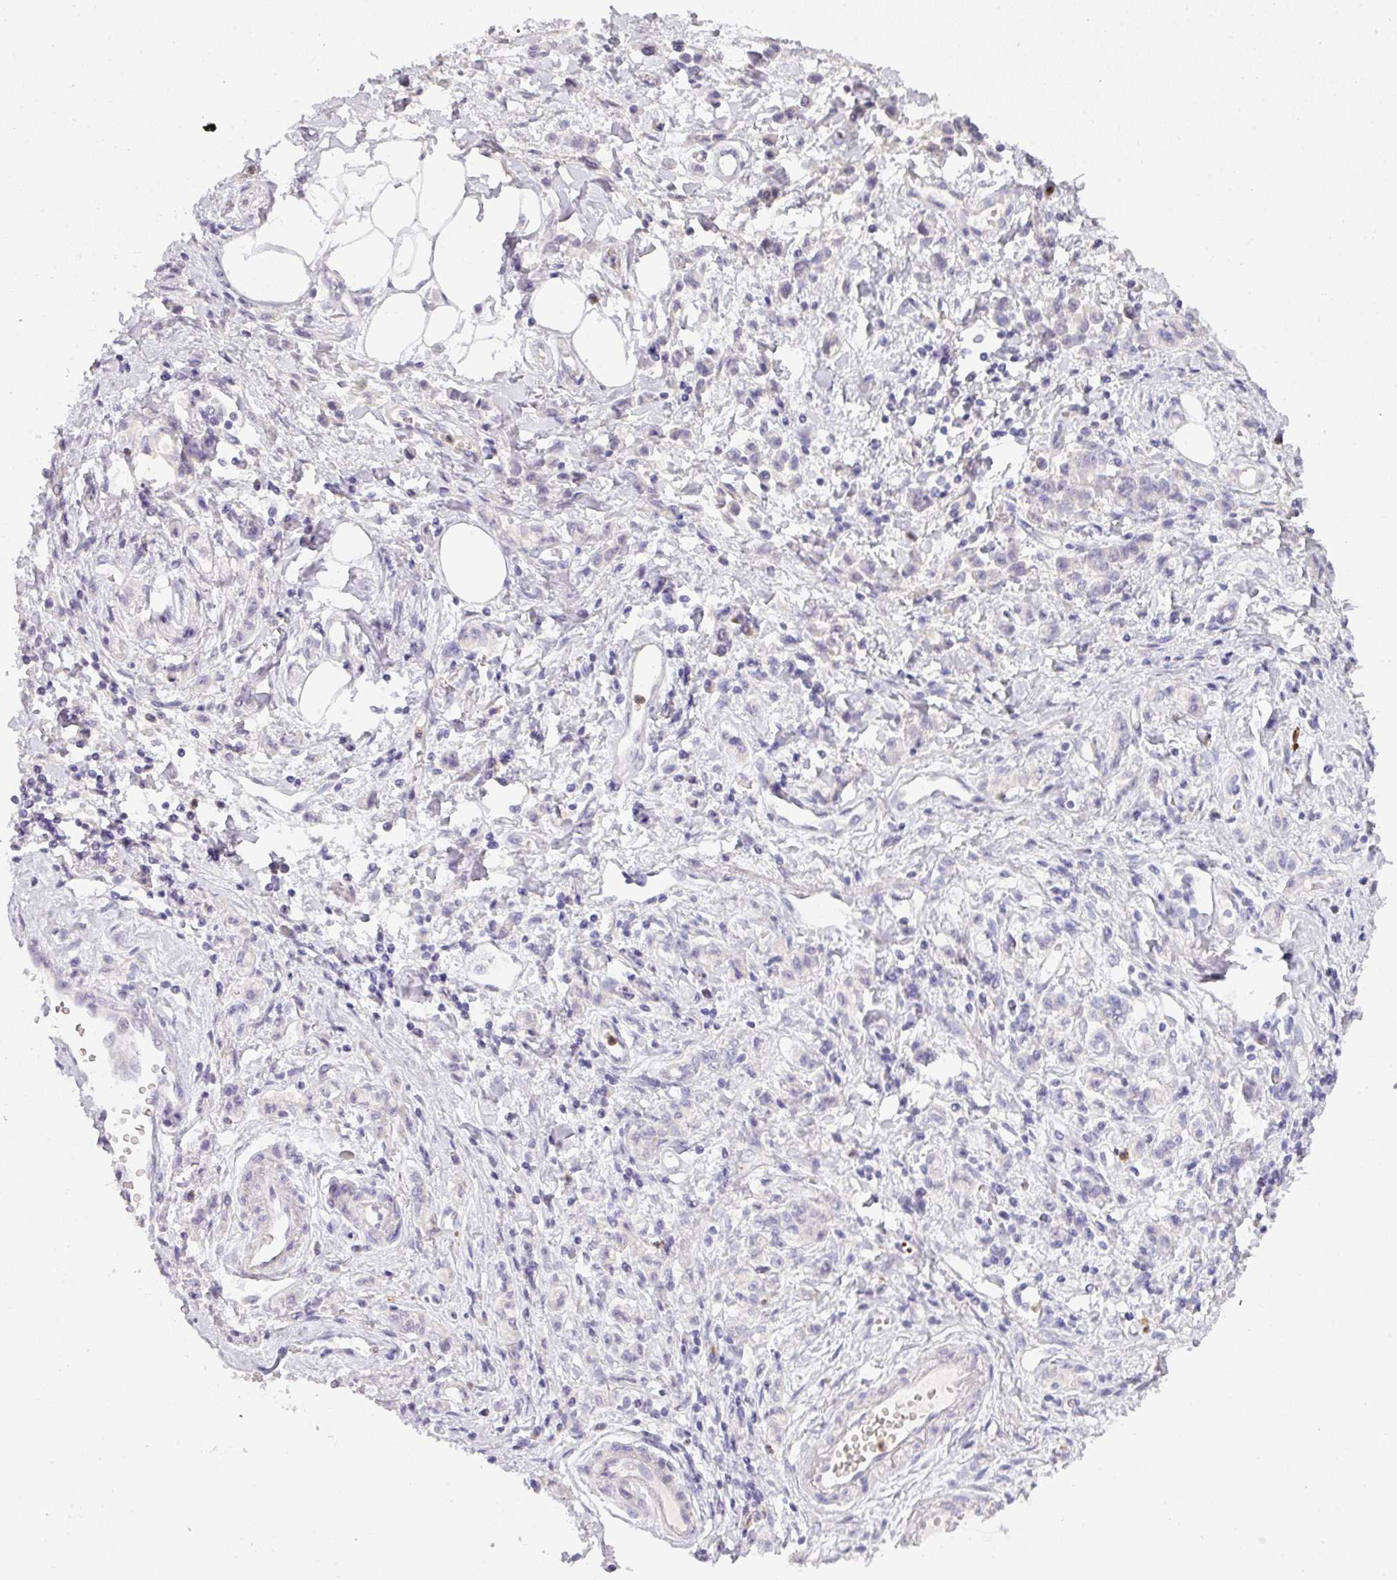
{"staining": {"intensity": "negative", "quantity": "none", "location": "none"}, "tissue": "stomach cancer", "cell_type": "Tumor cells", "image_type": "cancer", "snomed": [{"axis": "morphology", "description": "Adenocarcinoma, NOS"}, {"axis": "topography", "description": "Stomach"}], "caption": "An image of stomach cancer (adenocarcinoma) stained for a protein reveals no brown staining in tumor cells.", "gene": "HHEX", "patient": {"sex": "male", "age": 77}}